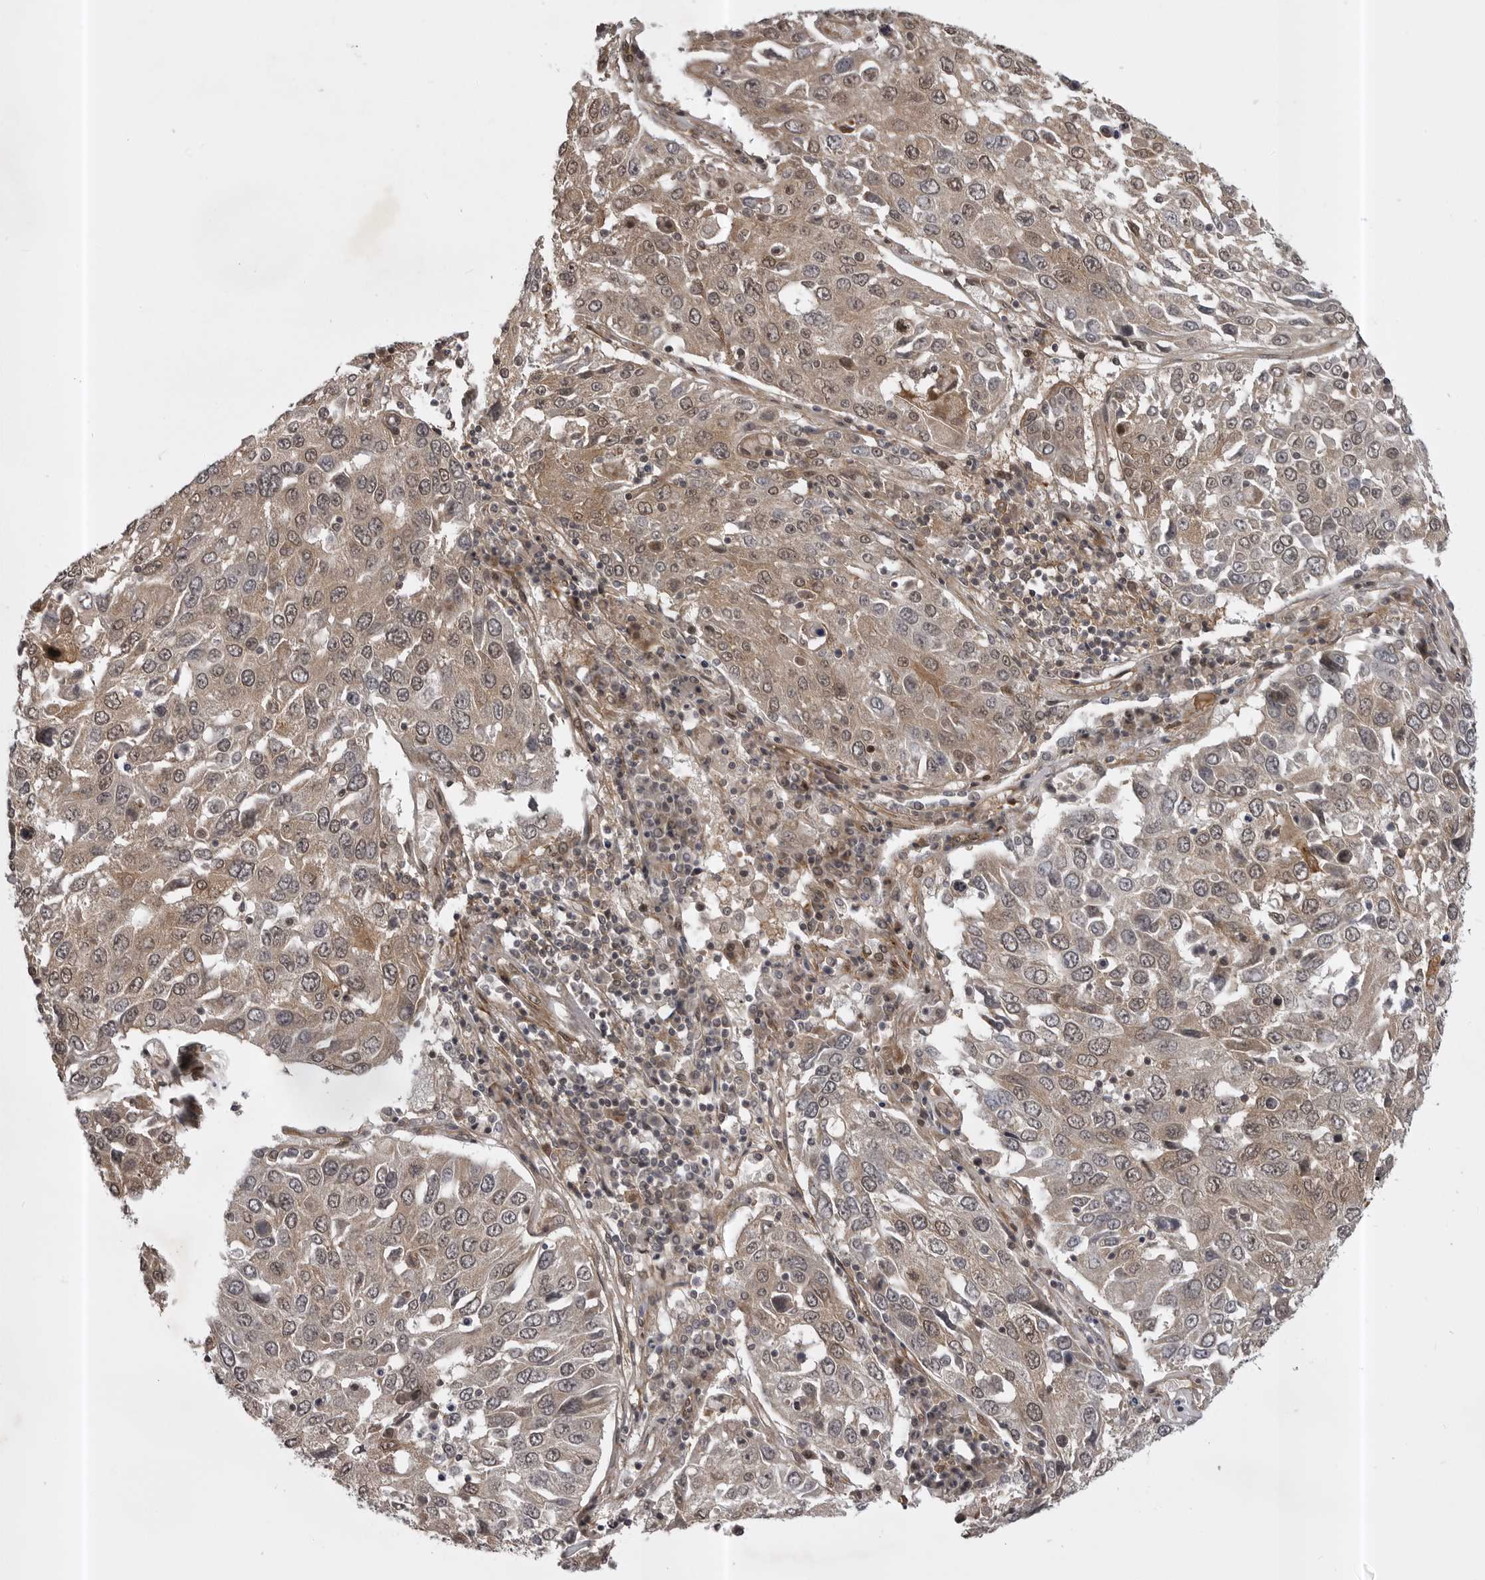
{"staining": {"intensity": "weak", "quantity": "25%-75%", "location": "cytoplasmic/membranous"}, "tissue": "lung cancer", "cell_type": "Tumor cells", "image_type": "cancer", "snomed": [{"axis": "morphology", "description": "Squamous cell carcinoma, NOS"}, {"axis": "topography", "description": "Lung"}], "caption": "Immunohistochemical staining of human lung cancer (squamous cell carcinoma) reveals low levels of weak cytoplasmic/membranous expression in approximately 25%-75% of tumor cells. Nuclei are stained in blue.", "gene": "SNX16", "patient": {"sex": "male", "age": 65}}